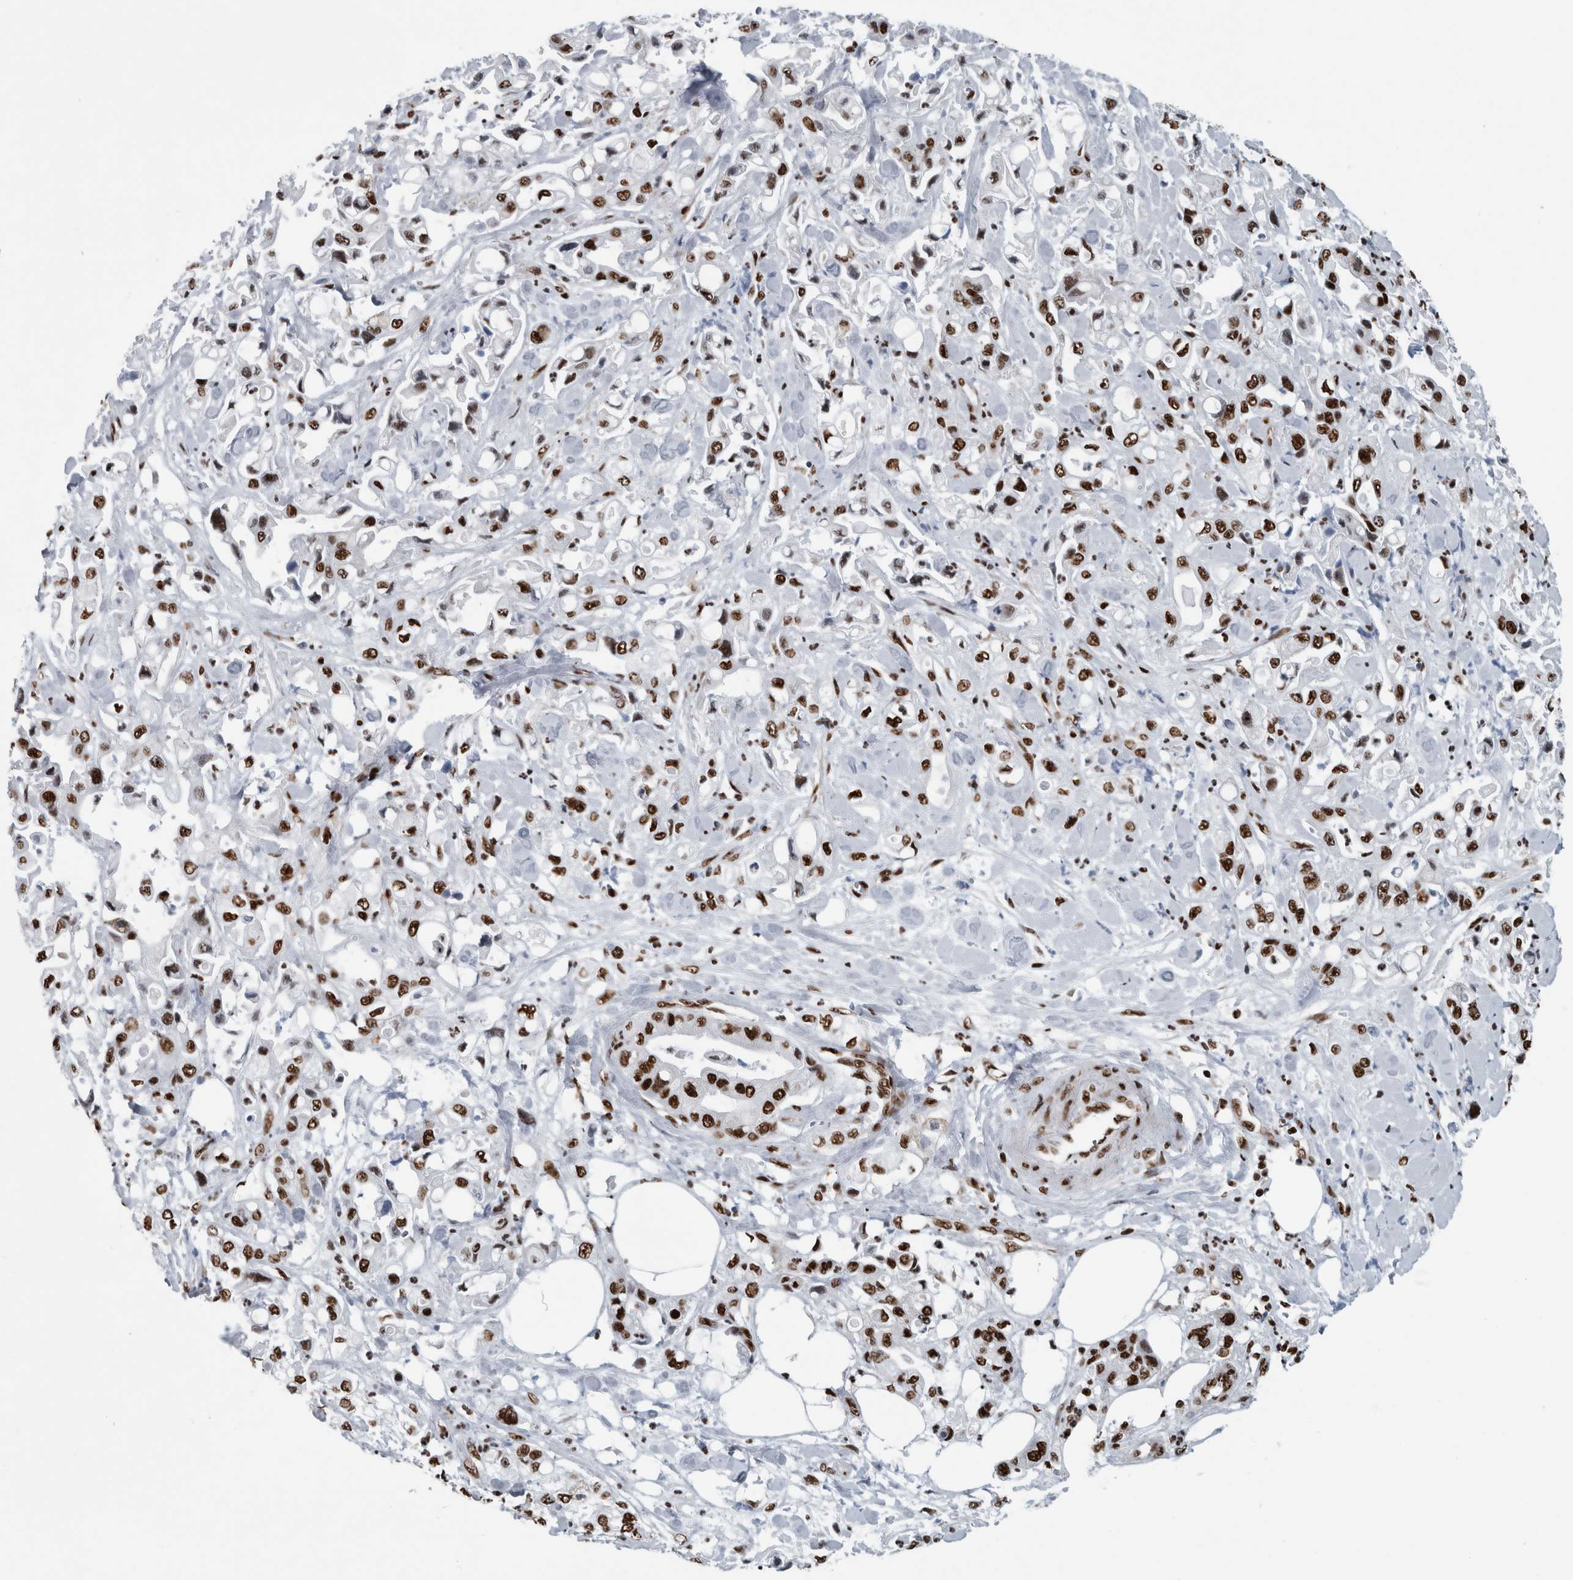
{"staining": {"intensity": "moderate", "quantity": ">75%", "location": "nuclear"}, "tissue": "pancreatic cancer", "cell_type": "Tumor cells", "image_type": "cancer", "snomed": [{"axis": "morphology", "description": "Adenocarcinoma, NOS"}, {"axis": "topography", "description": "Pancreas"}], "caption": "An immunohistochemistry micrograph of tumor tissue is shown. Protein staining in brown highlights moderate nuclear positivity in pancreatic adenocarcinoma within tumor cells.", "gene": "DNMT3A", "patient": {"sex": "male", "age": 70}}